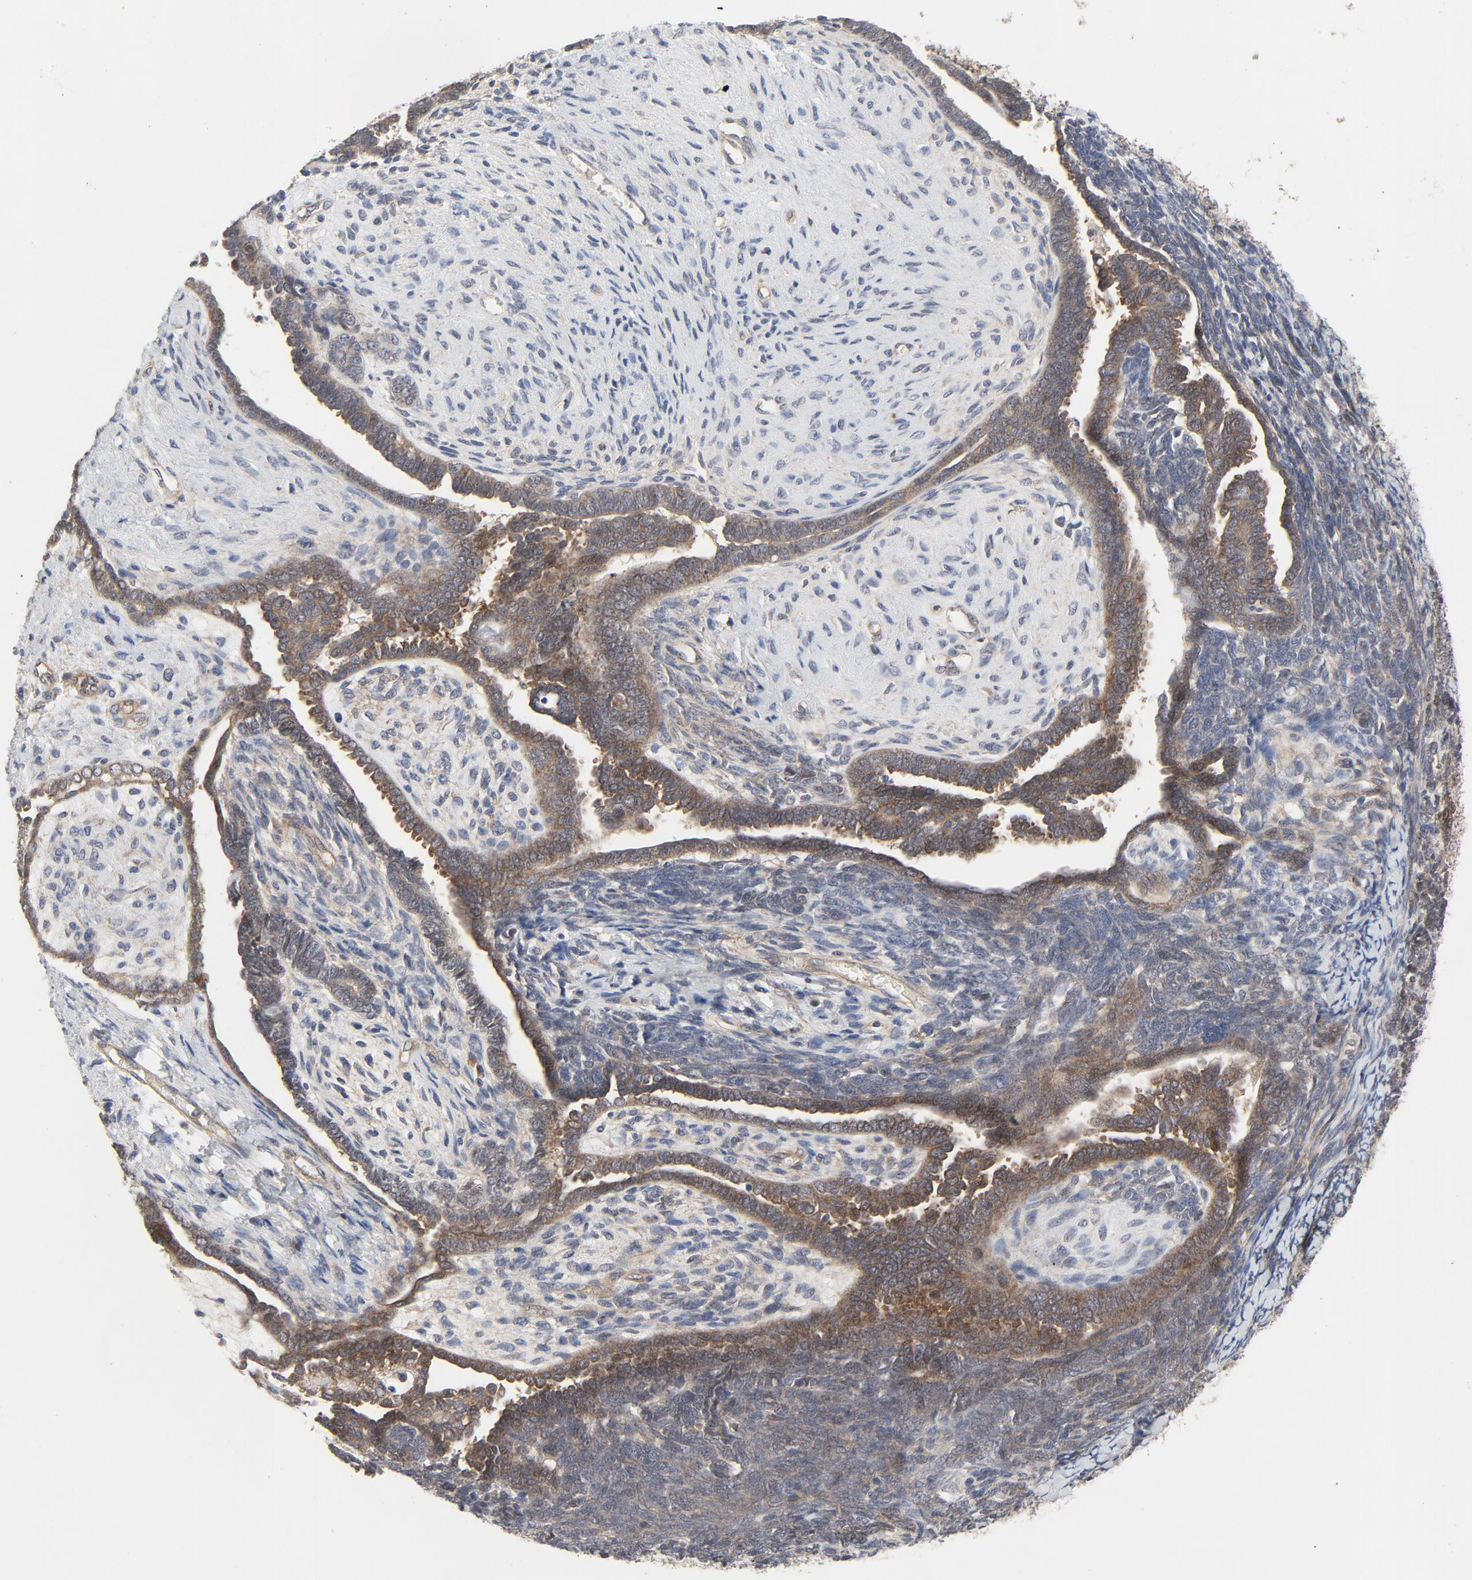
{"staining": {"intensity": "weak", "quantity": "<25%", "location": "cytoplasmic/membranous"}, "tissue": "endometrial cancer", "cell_type": "Tumor cells", "image_type": "cancer", "snomed": [{"axis": "morphology", "description": "Neoplasm, malignant, NOS"}, {"axis": "topography", "description": "Endometrium"}], "caption": "High magnification brightfield microscopy of endometrial malignant neoplasm stained with DAB (brown) and counterstained with hematoxylin (blue): tumor cells show no significant positivity. Nuclei are stained in blue.", "gene": "MAP2K7", "patient": {"sex": "female", "age": 74}}